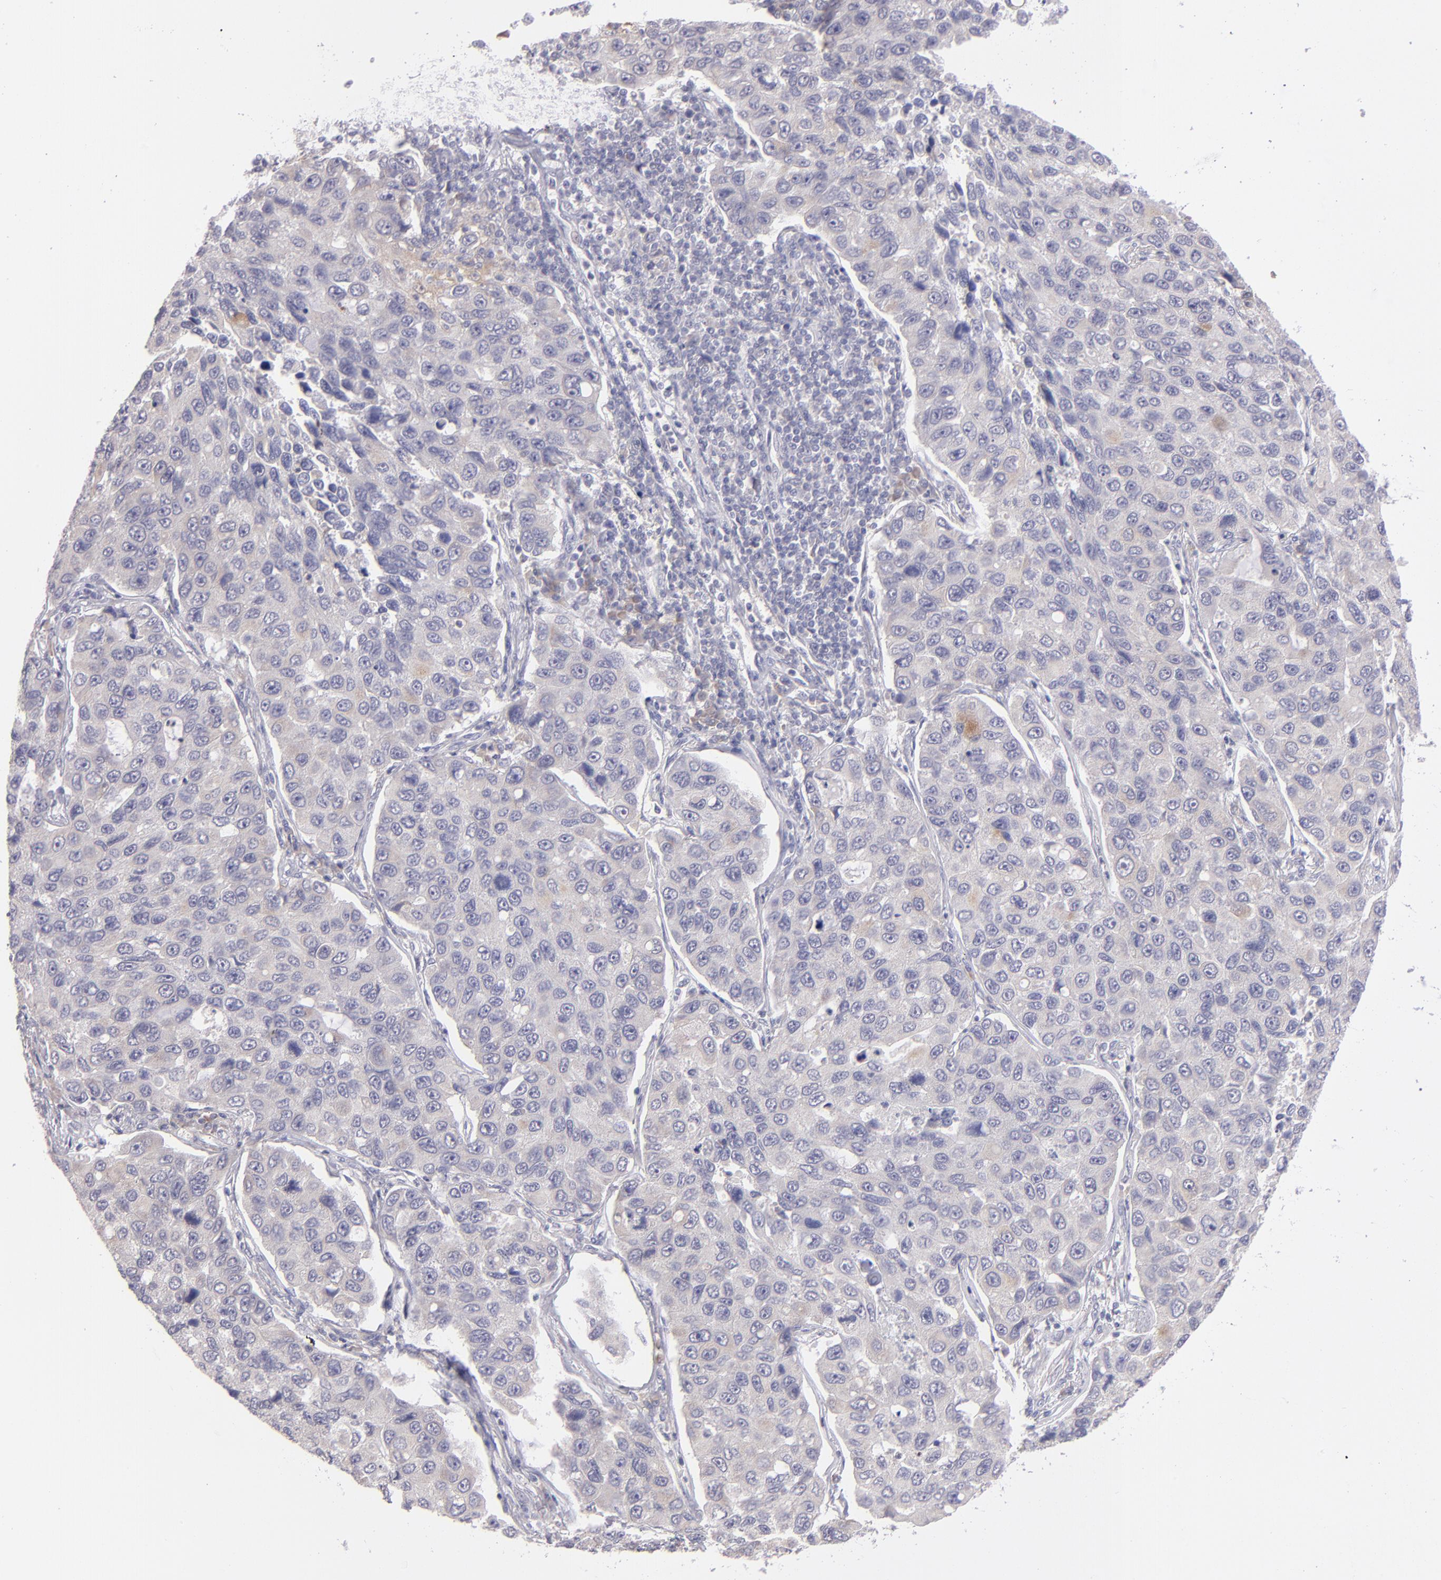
{"staining": {"intensity": "negative", "quantity": "none", "location": "none"}, "tissue": "lung cancer", "cell_type": "Tumor cells", "image_type": "cancer", "snomed": [{"axis": "morphology", "description": "Adenocarcinoma, NOS"}, {"axis": "topography", "description": "Lung"}], "caption": "Adenocarcinoma (lung) was stained to show a protein in brown. There is no significant expression in tumor cells. (DAB immunohistochemistry visualized using brightfield microscopy, high magnification).", "gene": "TRAF3", "patient": {"sex": "male", "age": 64}}